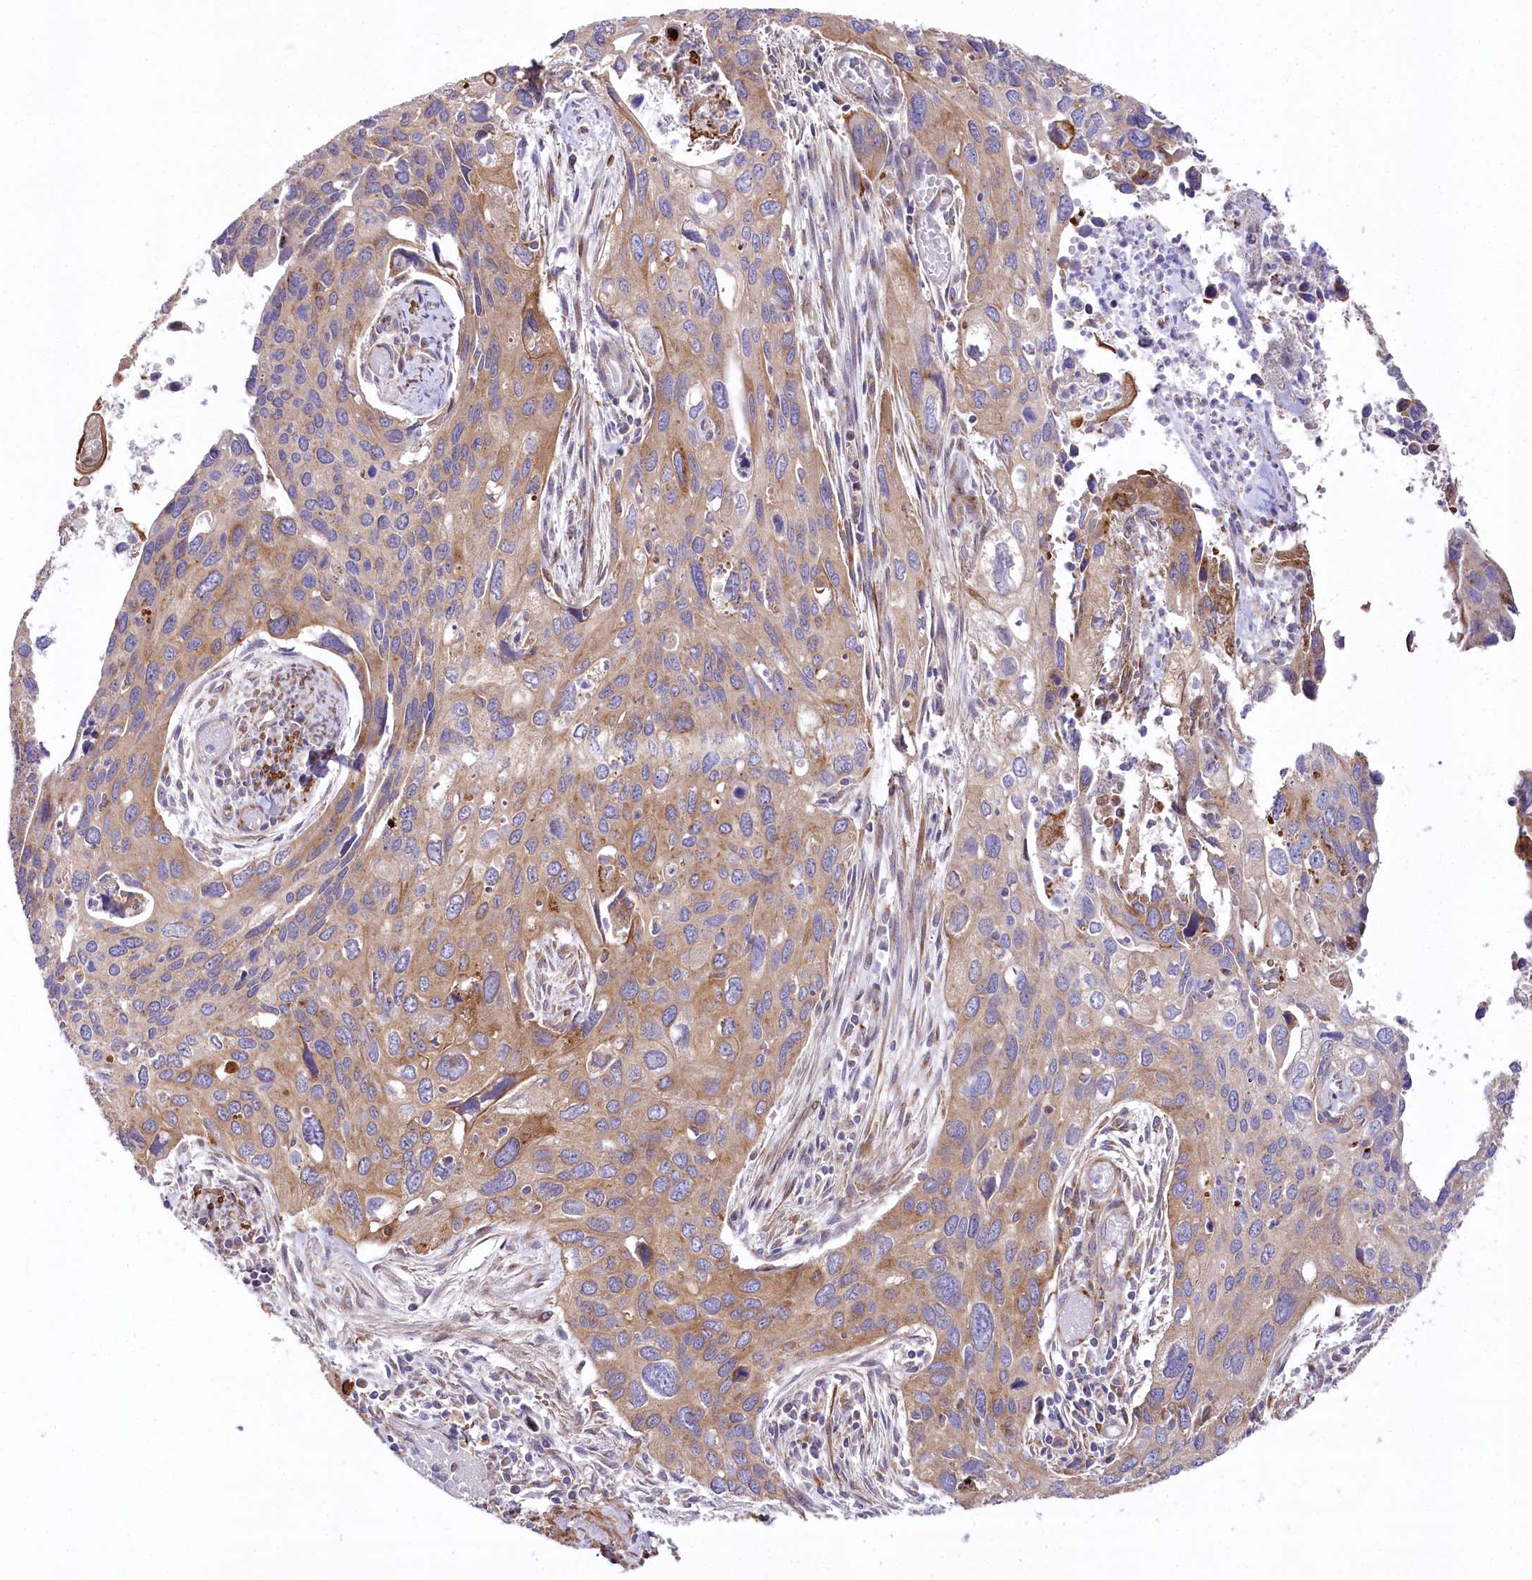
{"staining": {"intensity": "moderate", "quantity": "25%-75%", "location": "cytoplasmic/membranous"}, "tissue": "cervical cancer", "cell_type": "Tumor cells", "image_type": "cancer", "snomed": [{"axis": "morphology", "description": "Squamous cell carcinoma, NOS"}, {"axis": "topography", "description": "Cervix"}], "caption": "The immunohistochemical stain labels moderate cytoplasmic/membranous positivity in tumor cells of squamous cell carcinoma (cervical) tissue.", "gene": "STX6", "patient": {"sex": "female", "age": 55}}